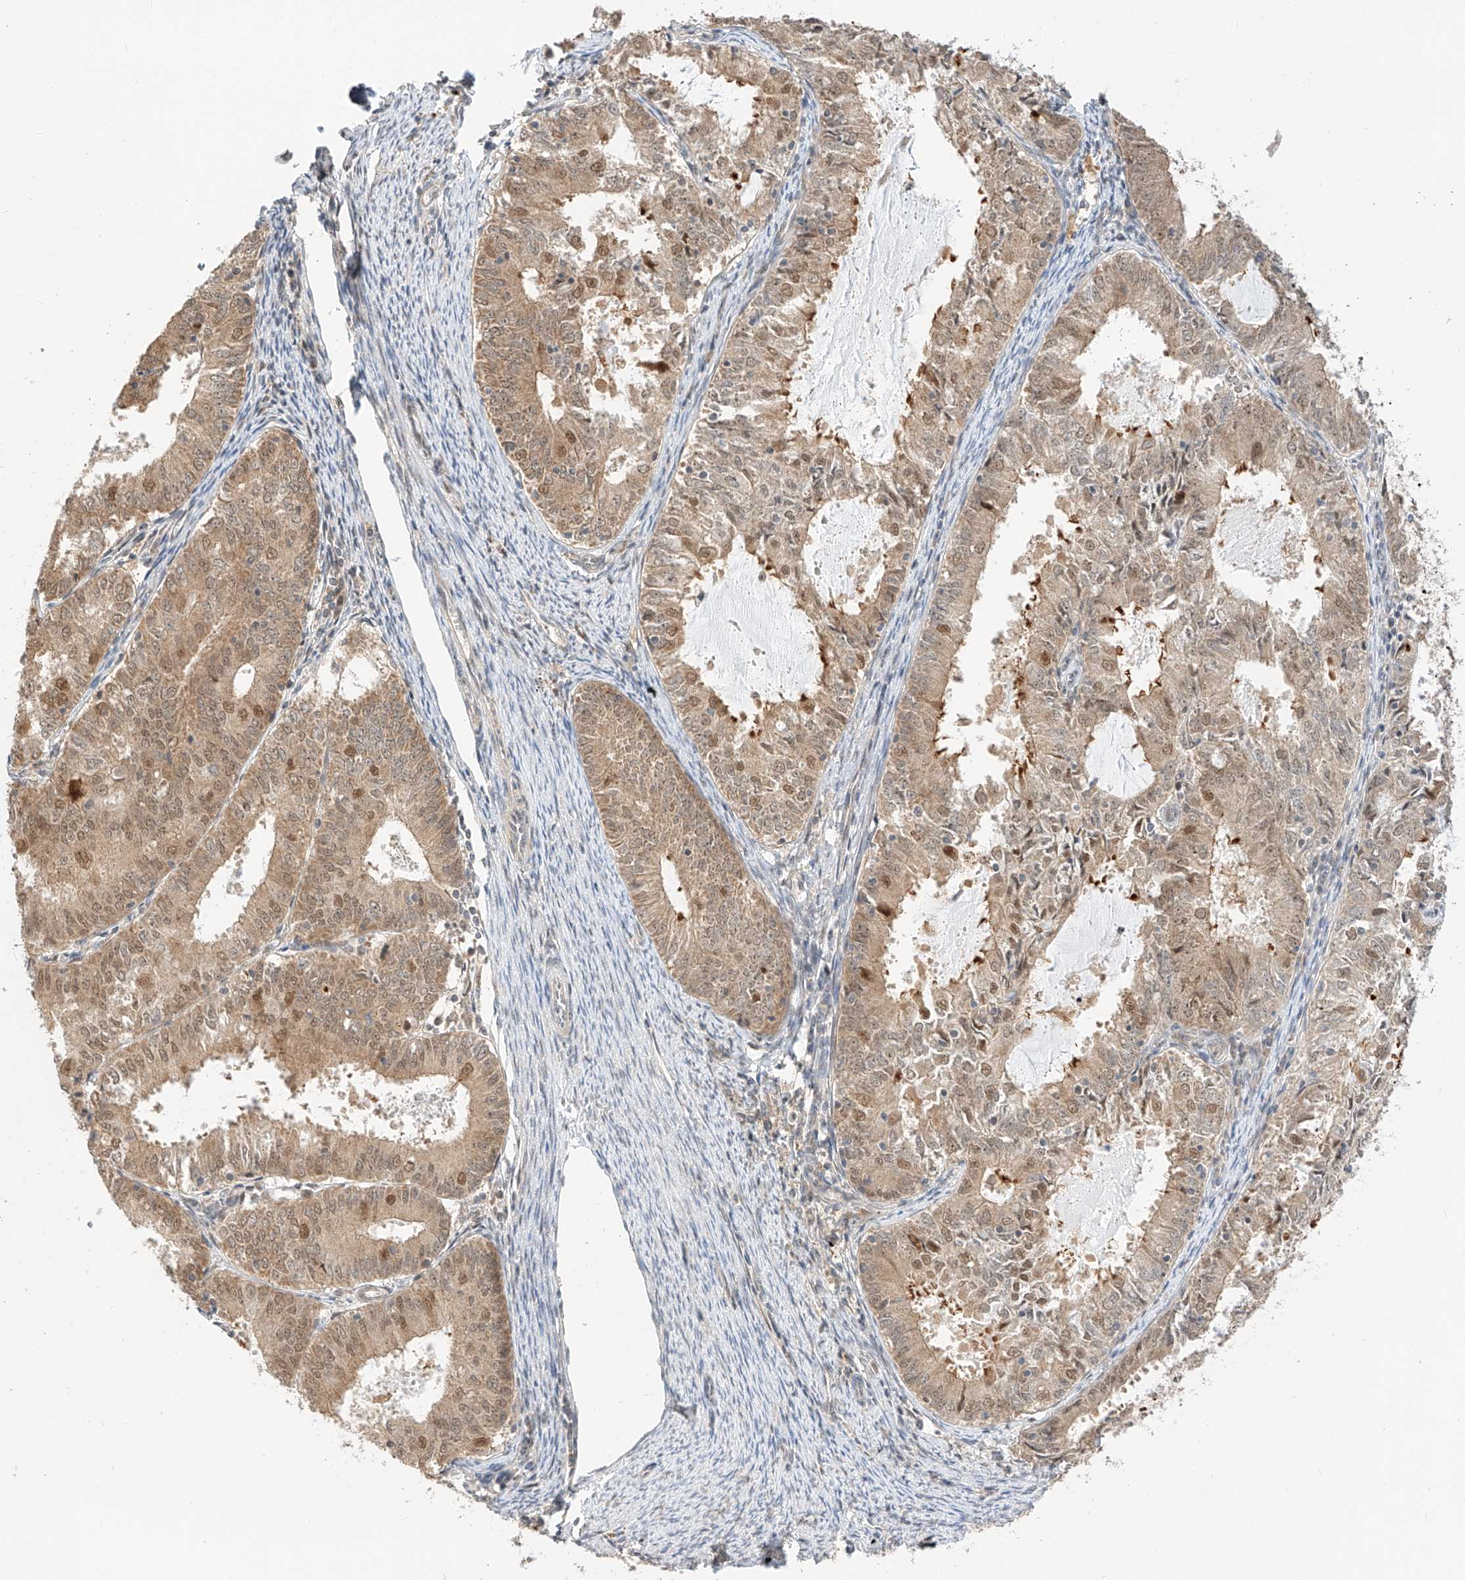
{"staining": {"intensity": "weak", "quantity": ">75%", "location": "cytoplasmic/membranous,nuclear"}, "tissue": "endometrial cancer", "cell_type": "Tumor cells", "image_type": "cancer", "snomed": [{"axis": "morphology", "description": "Adenocarcinoma, NOS"}, {"axis": "topography", "description": "Endometrium"}], "caption": "Immunohistochemistry (IHC) micrograph of neoplastic tissue: human adenocarcinoma (endometrial) stained using immunohistochemistry (IHC) exhibits low levels of weak protein expression localized specifically in the cytoplasmic/membranous and nuclear of tumor cells, appearing as a cytoplasmic/membranous and nuclear brown color.", "gene": "EIF4H", "patient": {"sex": "female", "age": 57}}